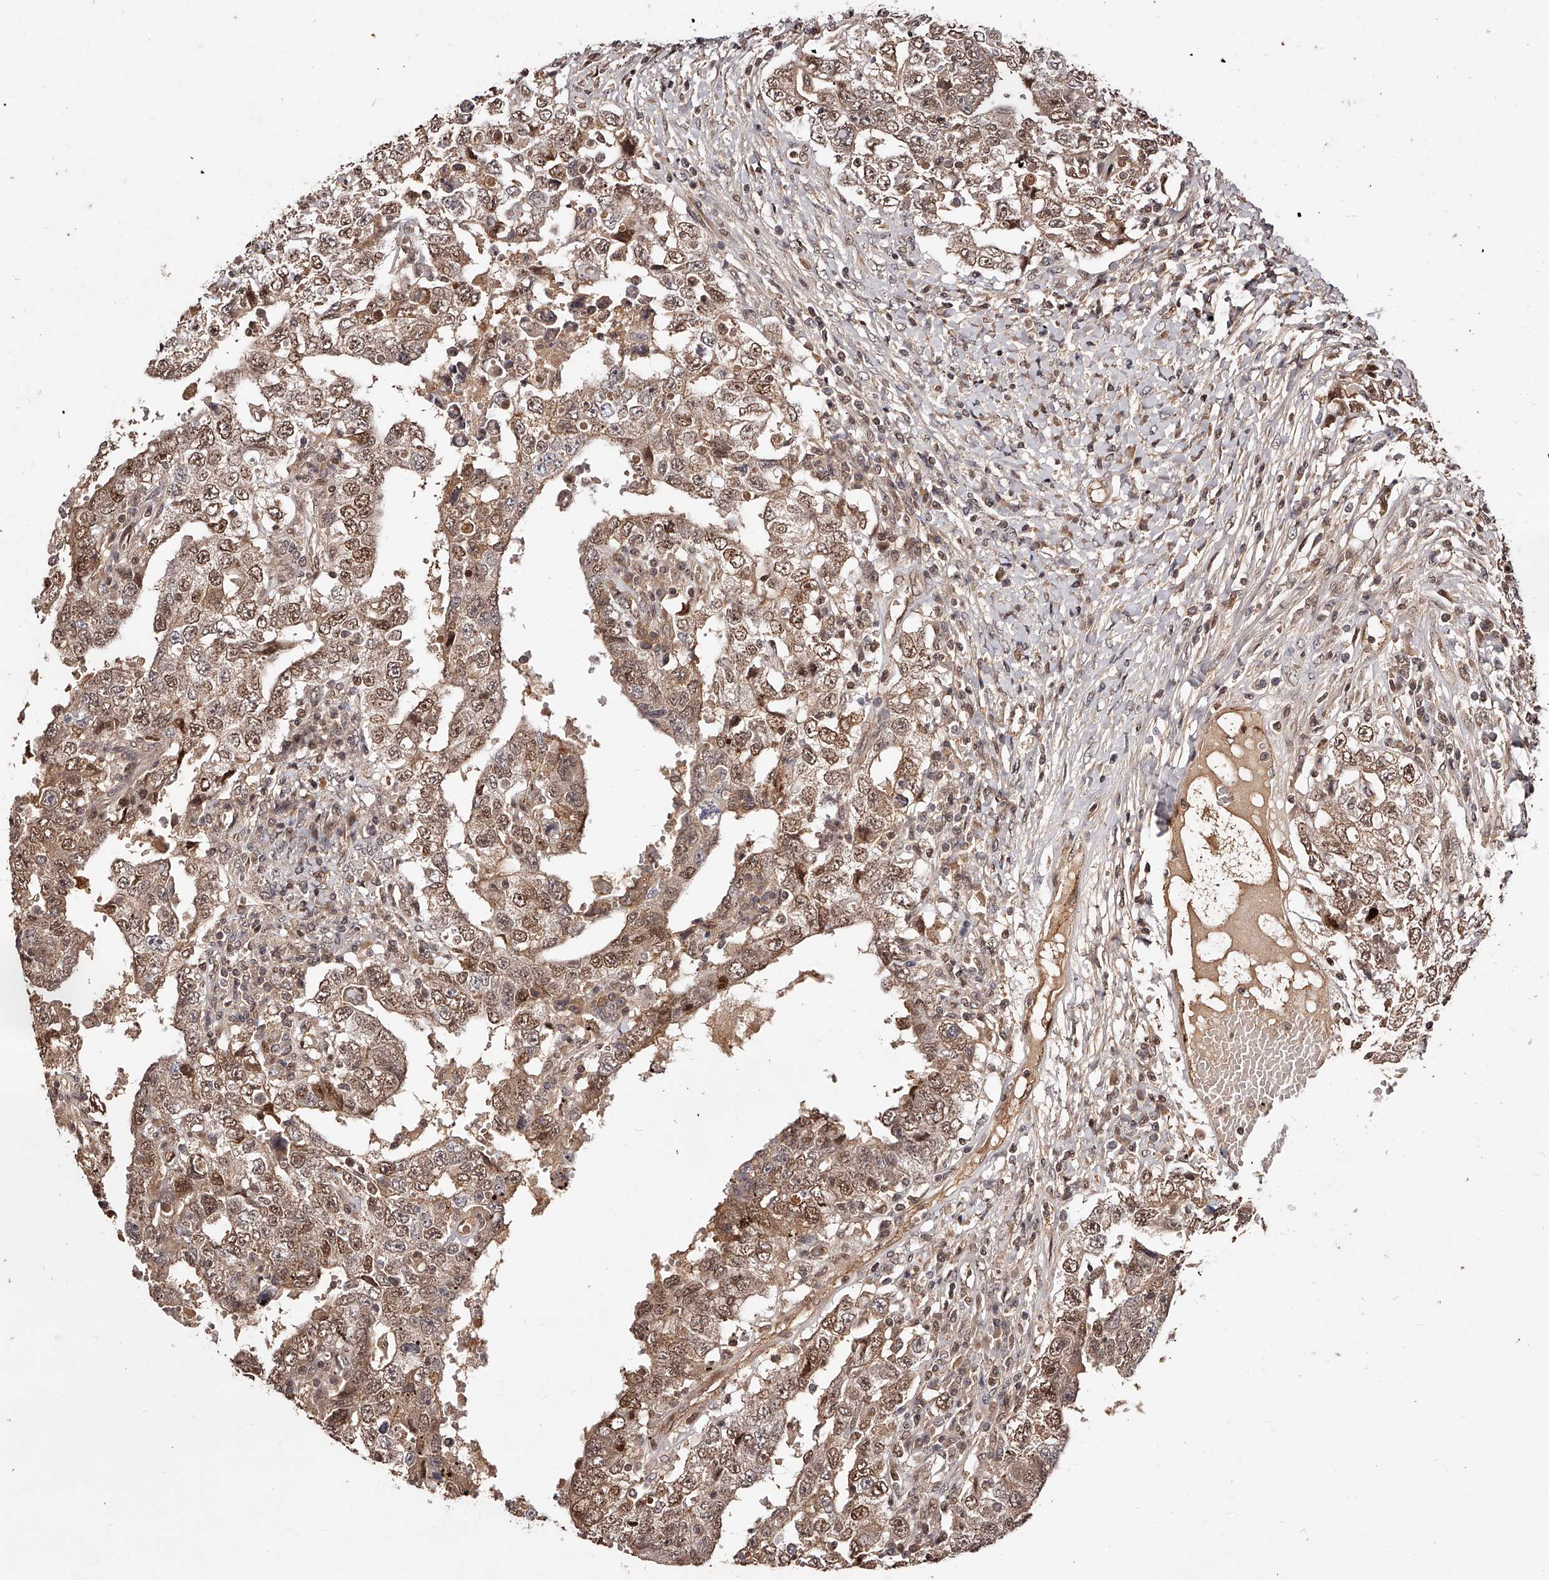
{"staining": {"intensity": "moderate", "quantity": ">75%", "location": "cytoplasmic/membranous,nuclear"}, "tissue": "testis cancer", "cell_type": "Tumor cells", "image_type": "cancer", "snomed": [{"axis": "morphology", "description": "Carcinoma, Embryonal, NOS"}, {"axis": "topography", "description": "Testis"}], "caption": "Protein staining by IHC displays moderate cytoplasmic/membranous and nuclear expression in approximately >75% of tumor cells in testis cancer (embryonal carcinoma).", "gene": "CUL7", "patient": {"sex": "male", "age": 26}}